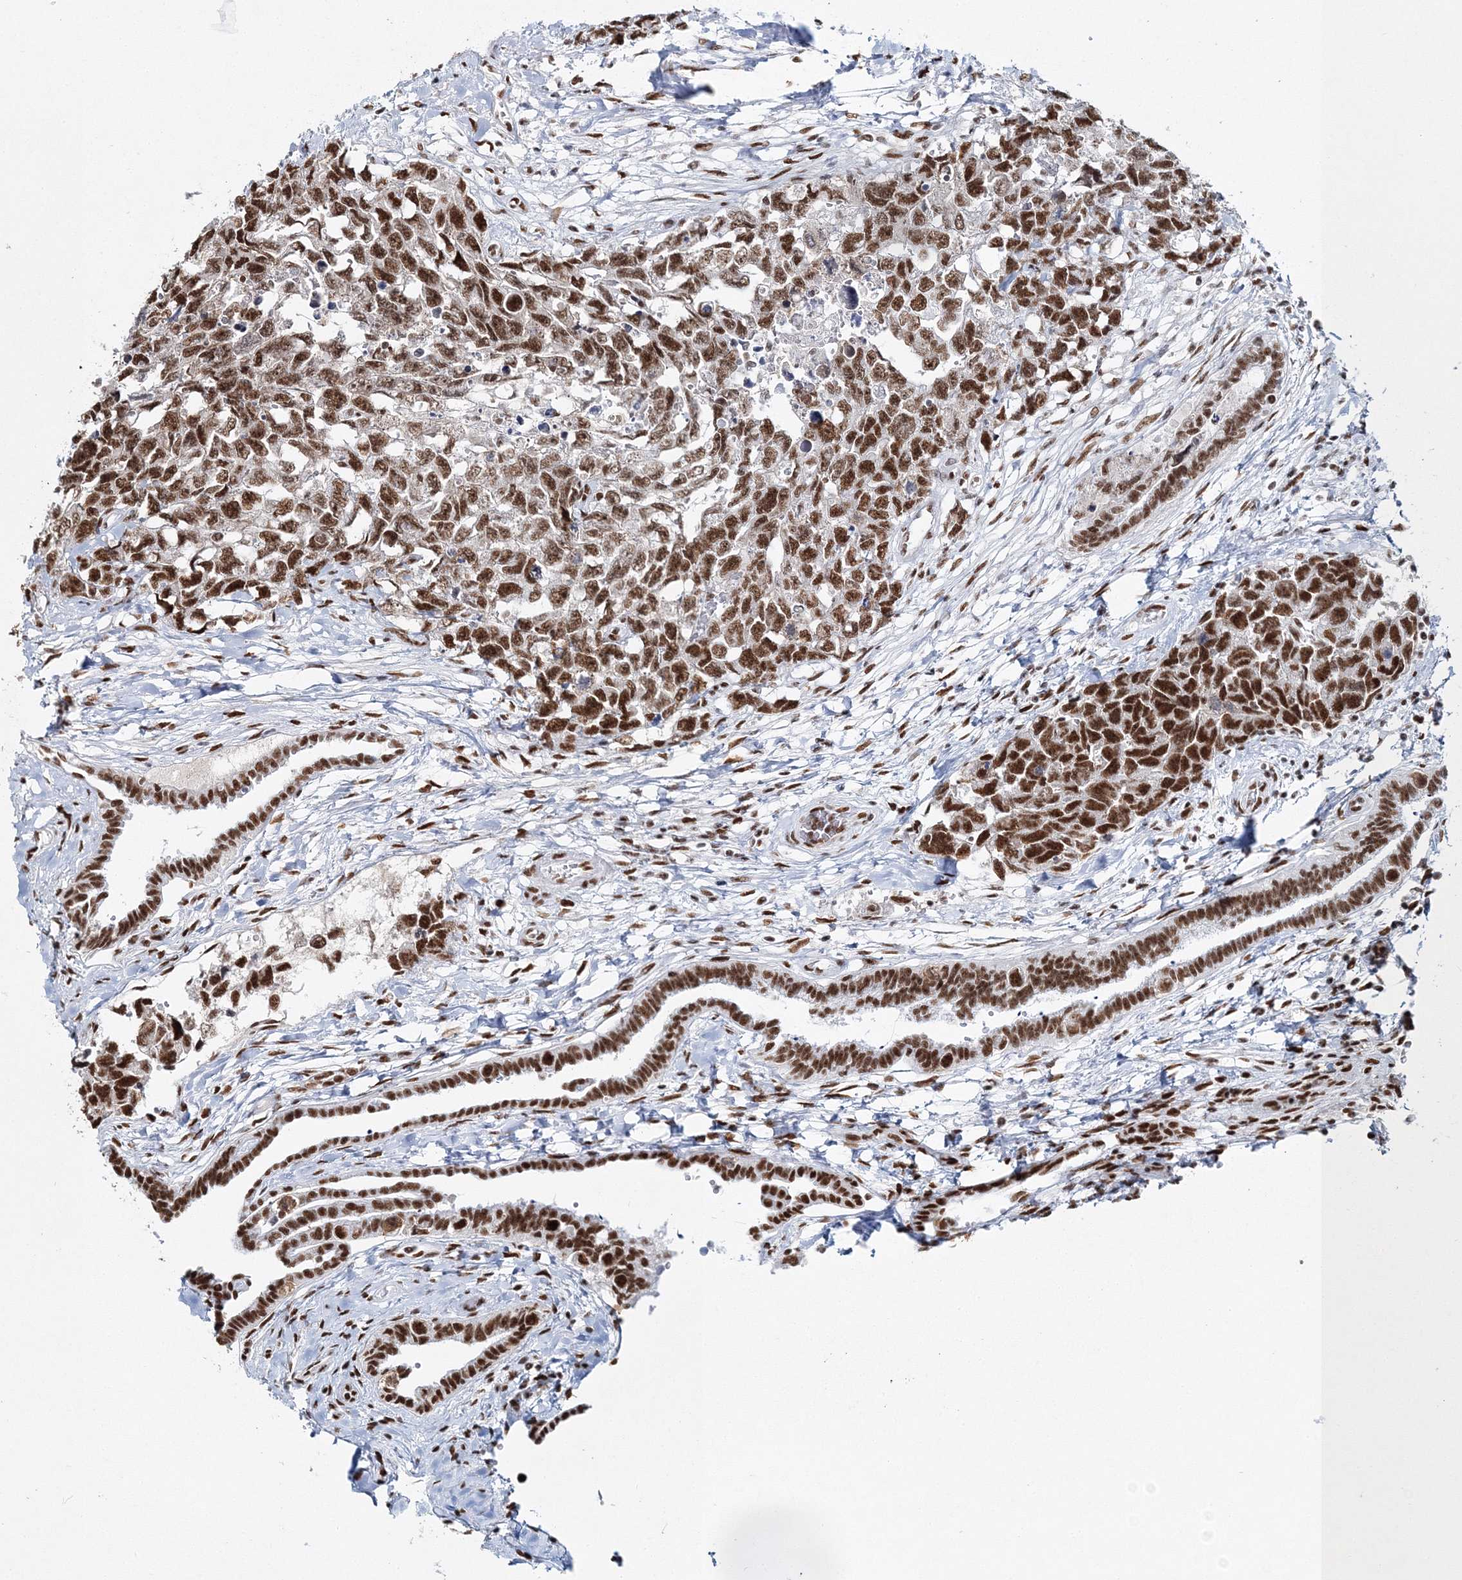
{"staining": {"intensity": "strong", "quantity": ">75%", "location": "nuclear"}, "tissue": "testis cancer", "cell_type": "Tumor cells", "image_type": "cancer", "snomed": [{"axis": "morphology", "description": "Carcinoma, Embryonal, NOS"}, {"axis": "topography", "description": "Testis"}], "caption": "IHC of embryonal carcinoma (testis) demonstrates high levels of strong nuclear staining in about >75% of tumor cells.", "gene": "QRICH1", "patient": {"sex": "male", "age": 31}}